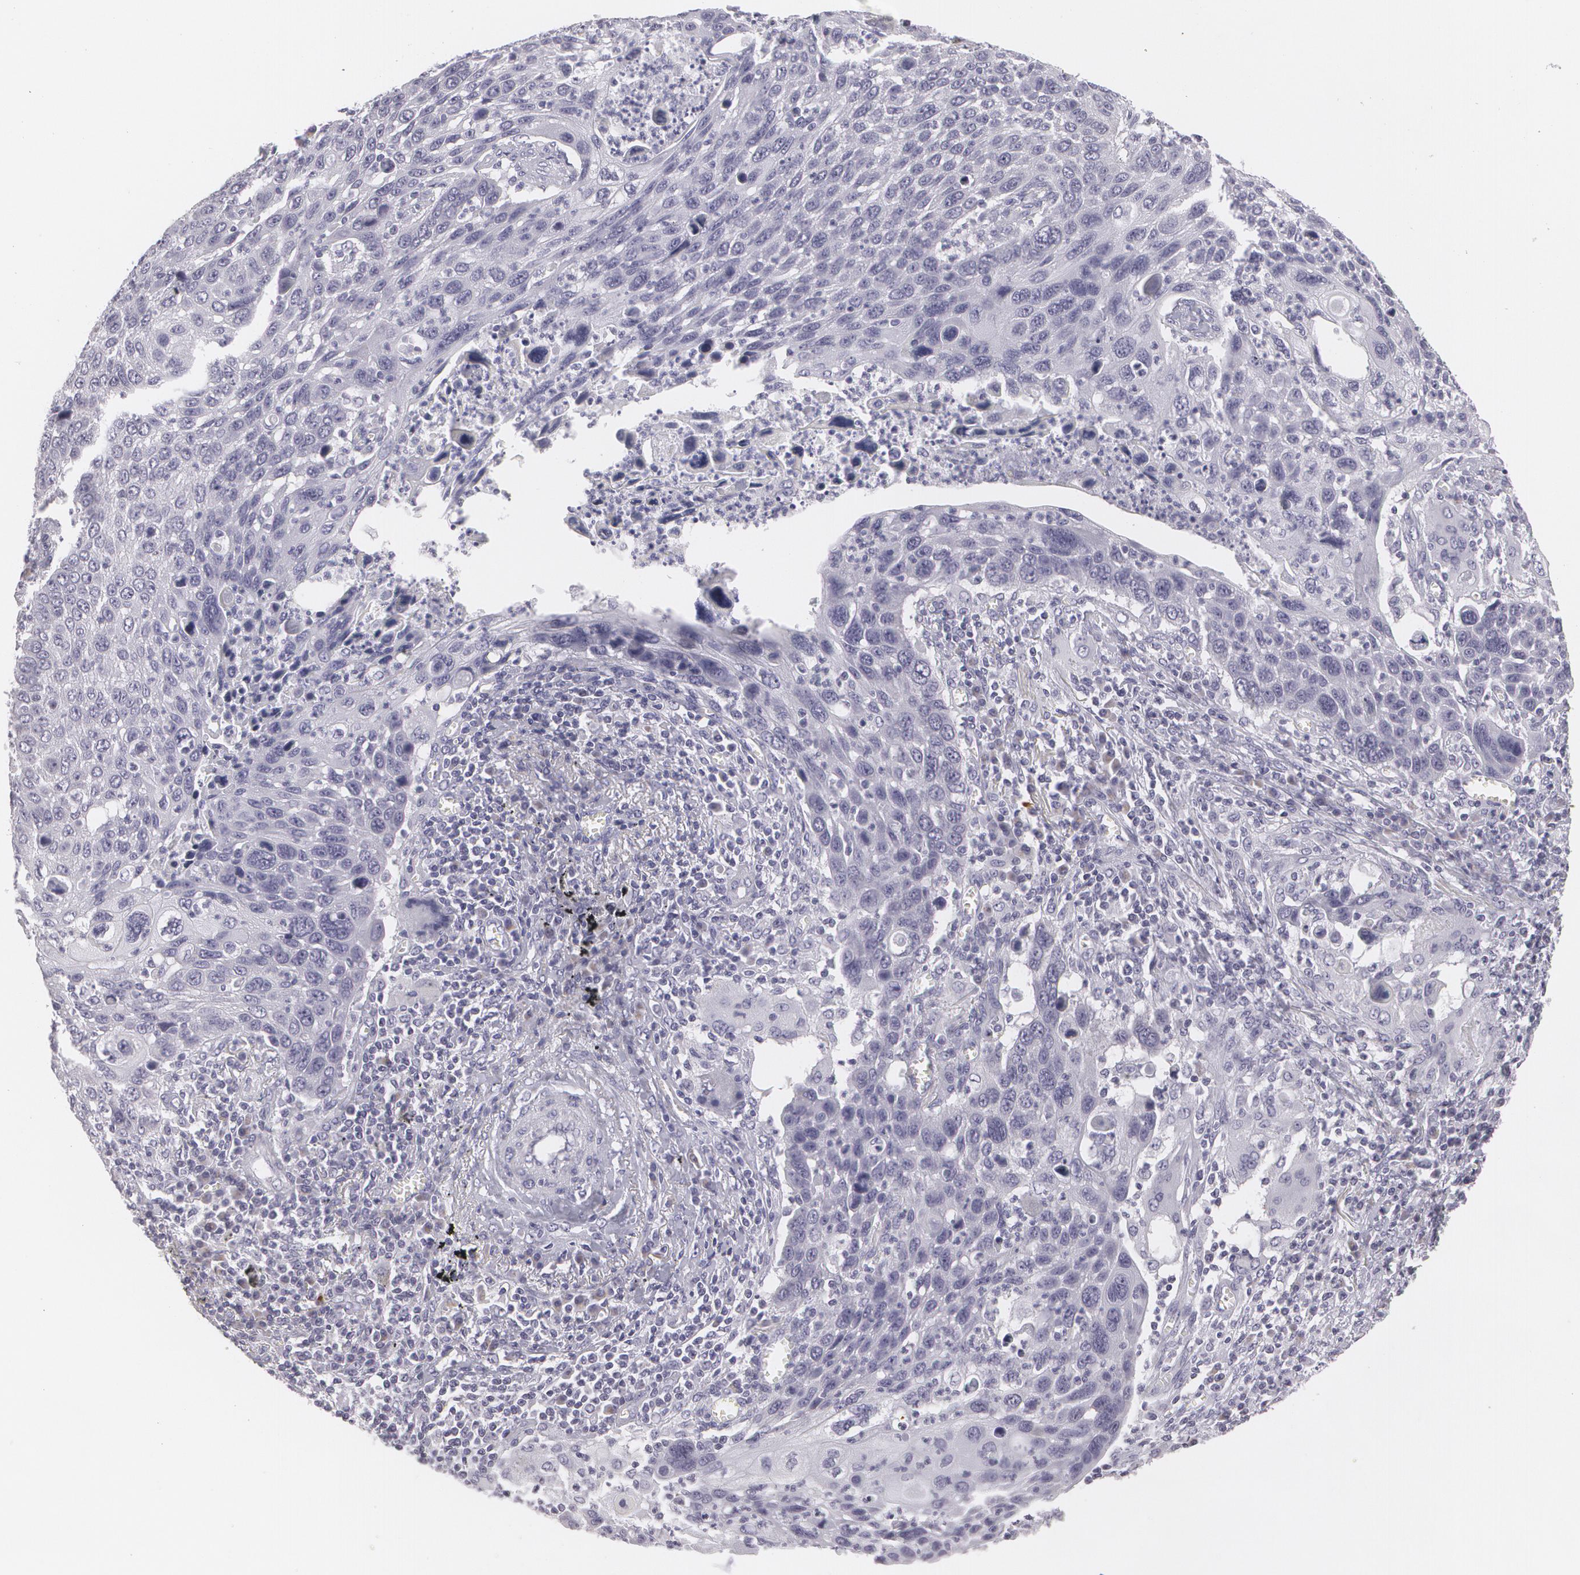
{"staining": {"intensity": "negative", "quantity": "none", "location": "none"}, "tissue": "lung cancer", "cell_type": "Tumor cells", "image_type": "cancer", "snomed": [{"axis": "morphology", "description": "Squamous cell carcinoma, NOS"}, {"axis": "topography", "description": "Lung"}], "caption": "A histopathology image of human lung squamous cell carcinoma is negative for staining in tumor cells. (Immunohistochemistry, brightfield microscopy, high magnification).", "gene": "MBNL3", "patient": {"sex": "male", "age": 68}}